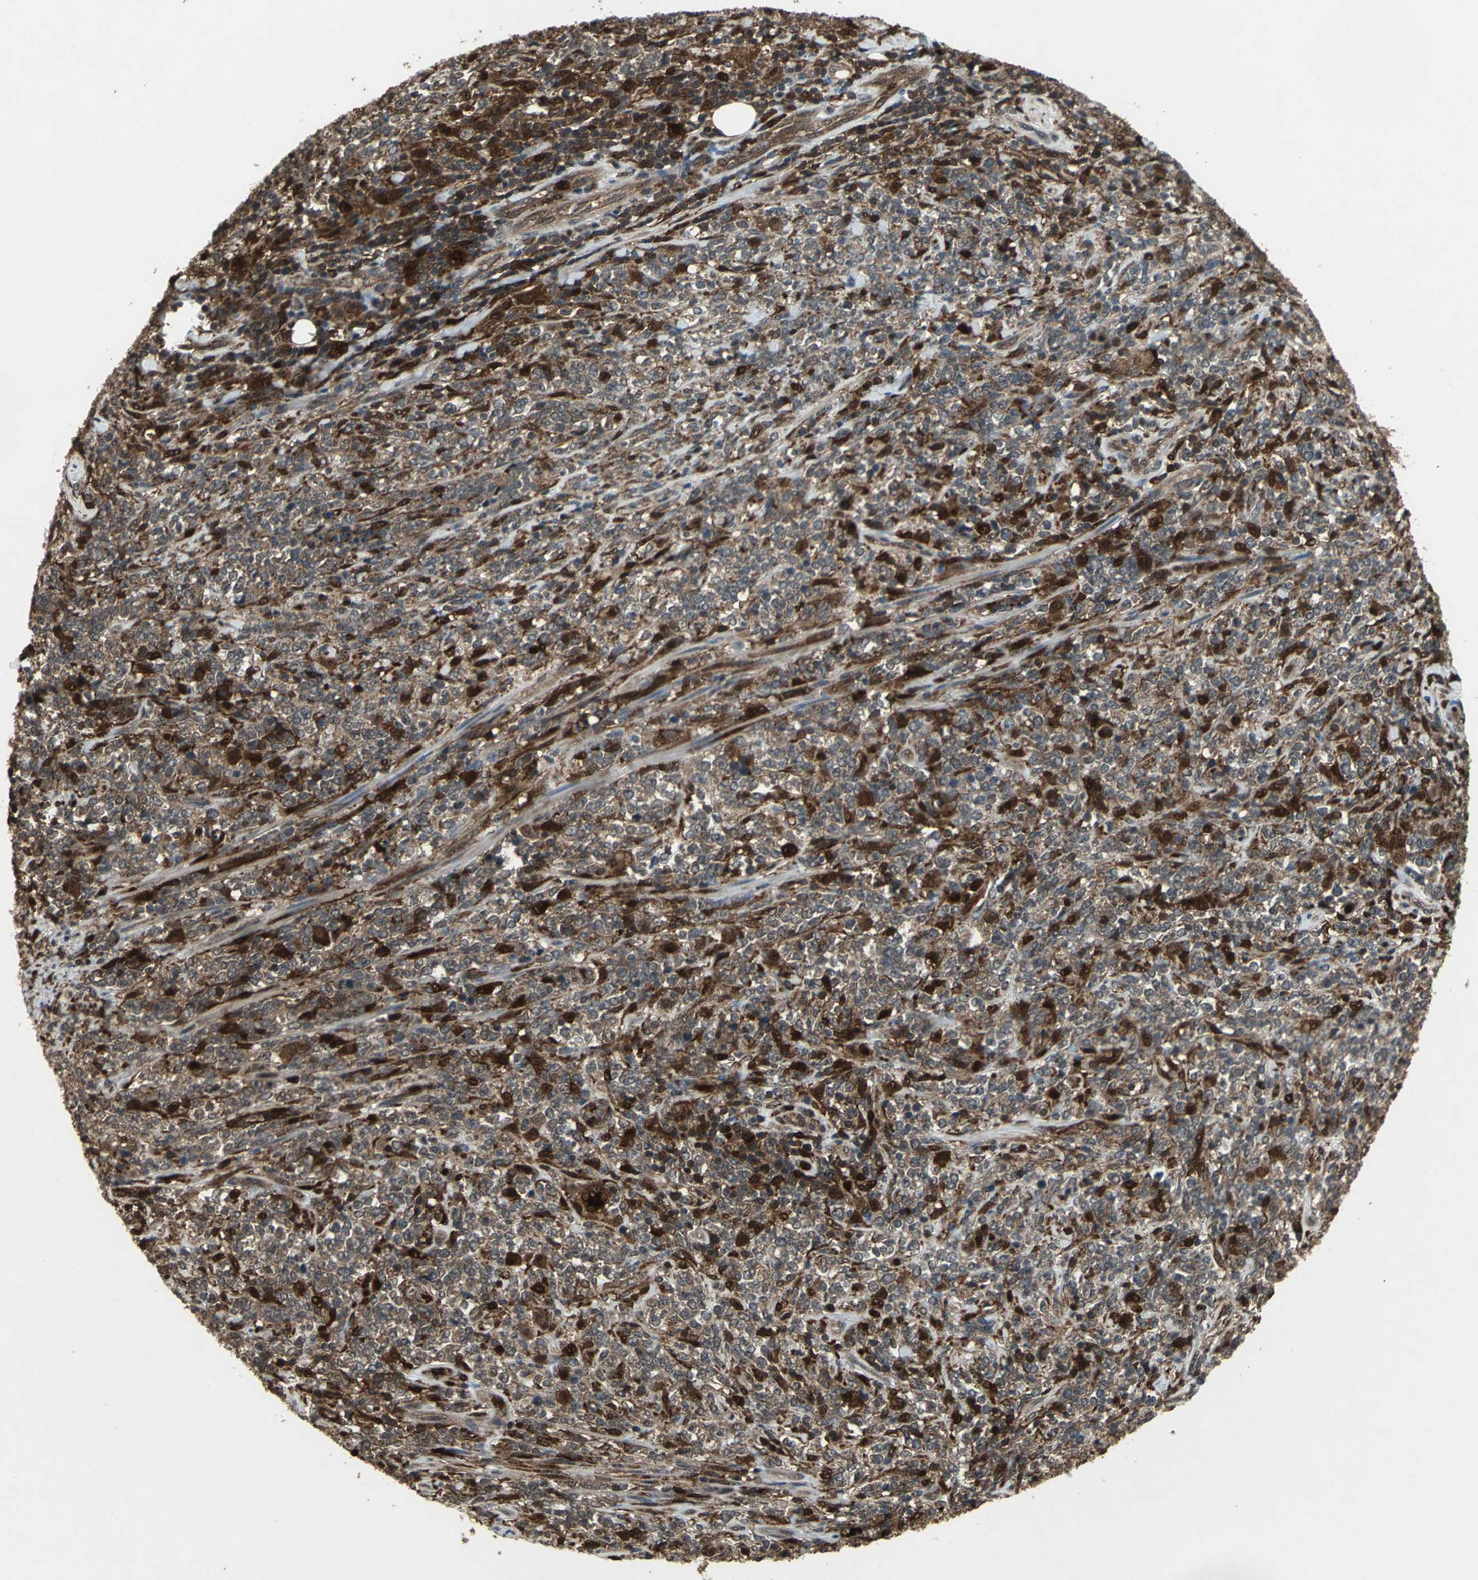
{"staining": {"intensity": "strong", "quantity": "<25%", "location": "cytoplasmic/membranous,nuclear"}, "tissue": "lymphoma", "cell_type": "Tumor cells", "image_type": "cancer", "snomed": [{"axis": "morphology", "description": "Malignant lymphoma, non-Hodgkin's type, High grade"}, {"axis": "topography", "description": "Soft tissue"}], "caption": "Lymphoma tissue displays strong cytoplasmic/membranous and nuclear positivity in approximately <25% of tumor cells, visualized by immunohistochemistry.", "gene": "PYCARD", "patient": {"sex": "male", "age": 18}}